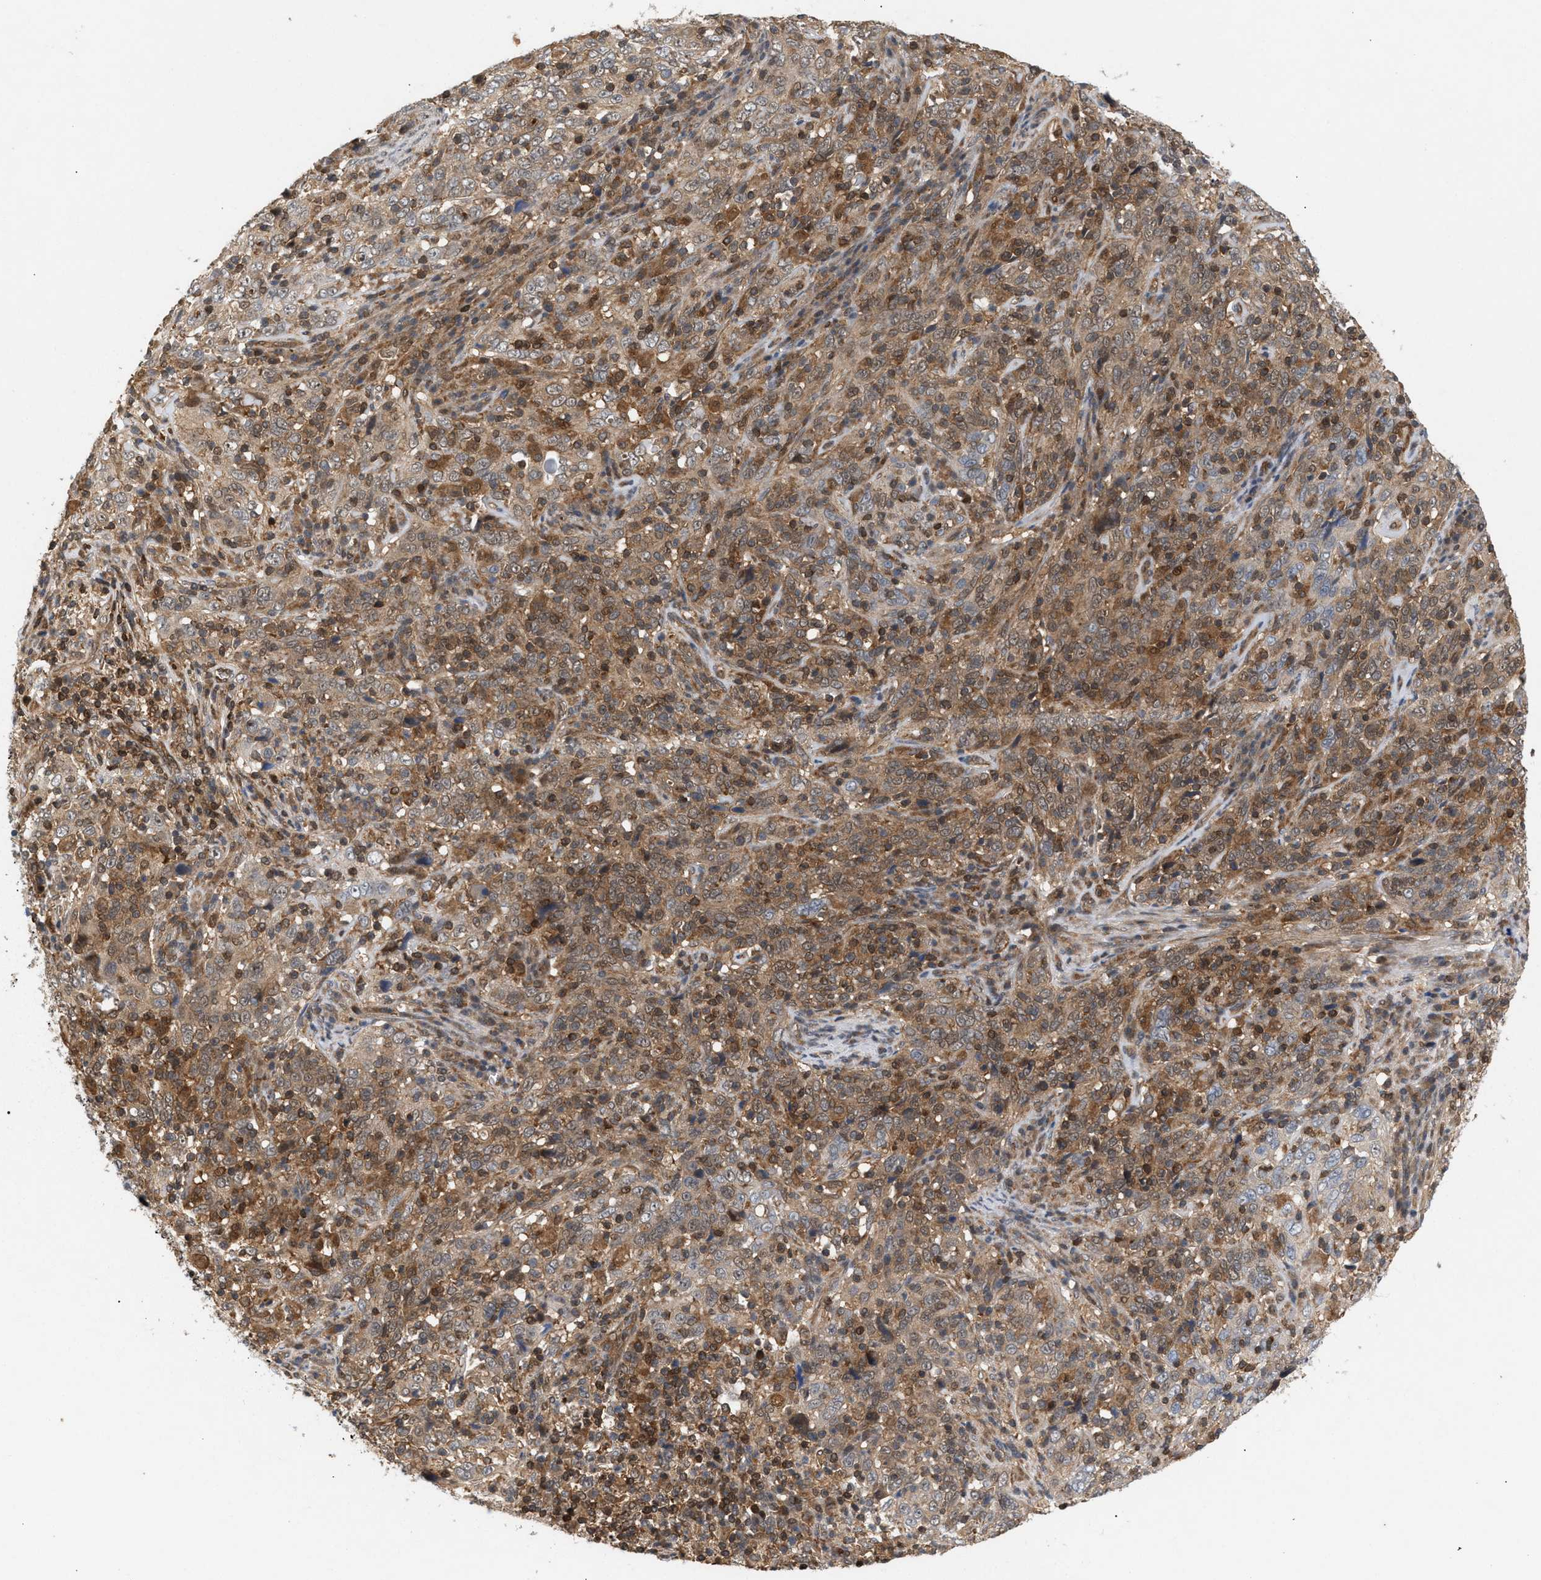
{"staining": {"intensity": "weak", "quantity": ">75%", "location": "cytoplasmic/membranous"}, "tissue": "cervical cancer", "cell_type": "Tumor cells", "image_type": "cancer", "snomed": [{"axis": "morphology", "description": "Squamous cell carcinoma, NOS"}, {"axis": "topography", "description": "Cervix"}], "caption": "High-power microscopy captured an IHC micrograph of cervical squamous cell carcinoma, revealing weak cytoplasmic/membranous staining in about >75% of tumor cells. (Stains: DAB in brown, nuclei in blue, Microscopy: brightfield microscopy at high magnification).", "gene": "GLOD4", "patient": {"sex": "female", "age": 46}}